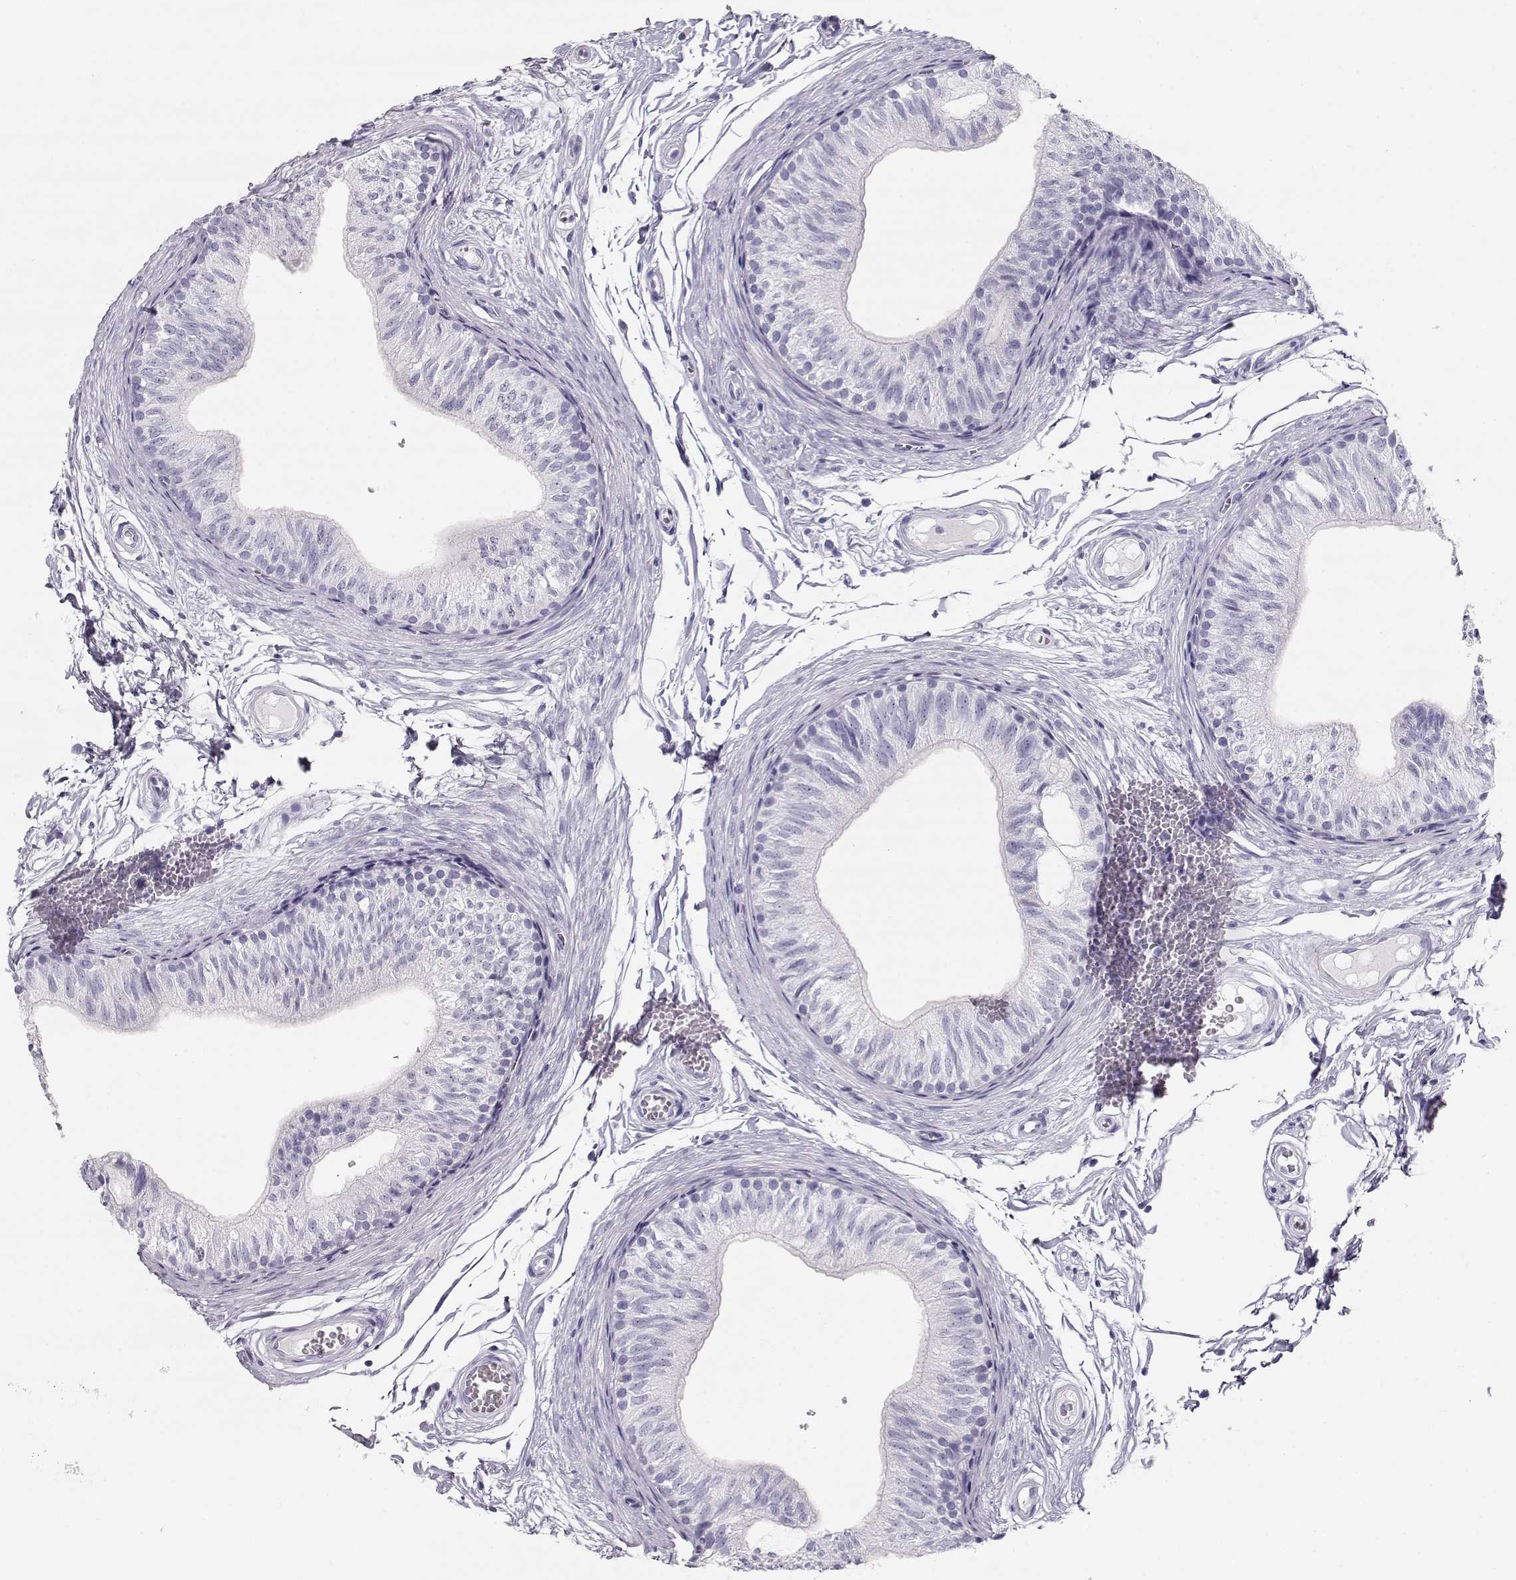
{"staining": {"intensity": "negative", "quantity": "none", "location": "none"}, "tissue": "epididymis", "cell_type": "Glandular cells", "image_type": "normal", "snomed": [{"axis": "morphology", "description": "Normal tissue, NOS"}, {"axis": "topography", "description": "Epididymis"}], "caption": "A photomicrograph of epididymis stained for a protein shows no brown staining in glandular cells. (Stains: DAB (3,3'-diaminobenzidine) immunohistochemistry (IHC) with hematoxylin counter stain, Microscopy: brightfield microscopy at high magnification).", "gene": "MAGEC1", "patient": {"sex": "male", "age": 22}}